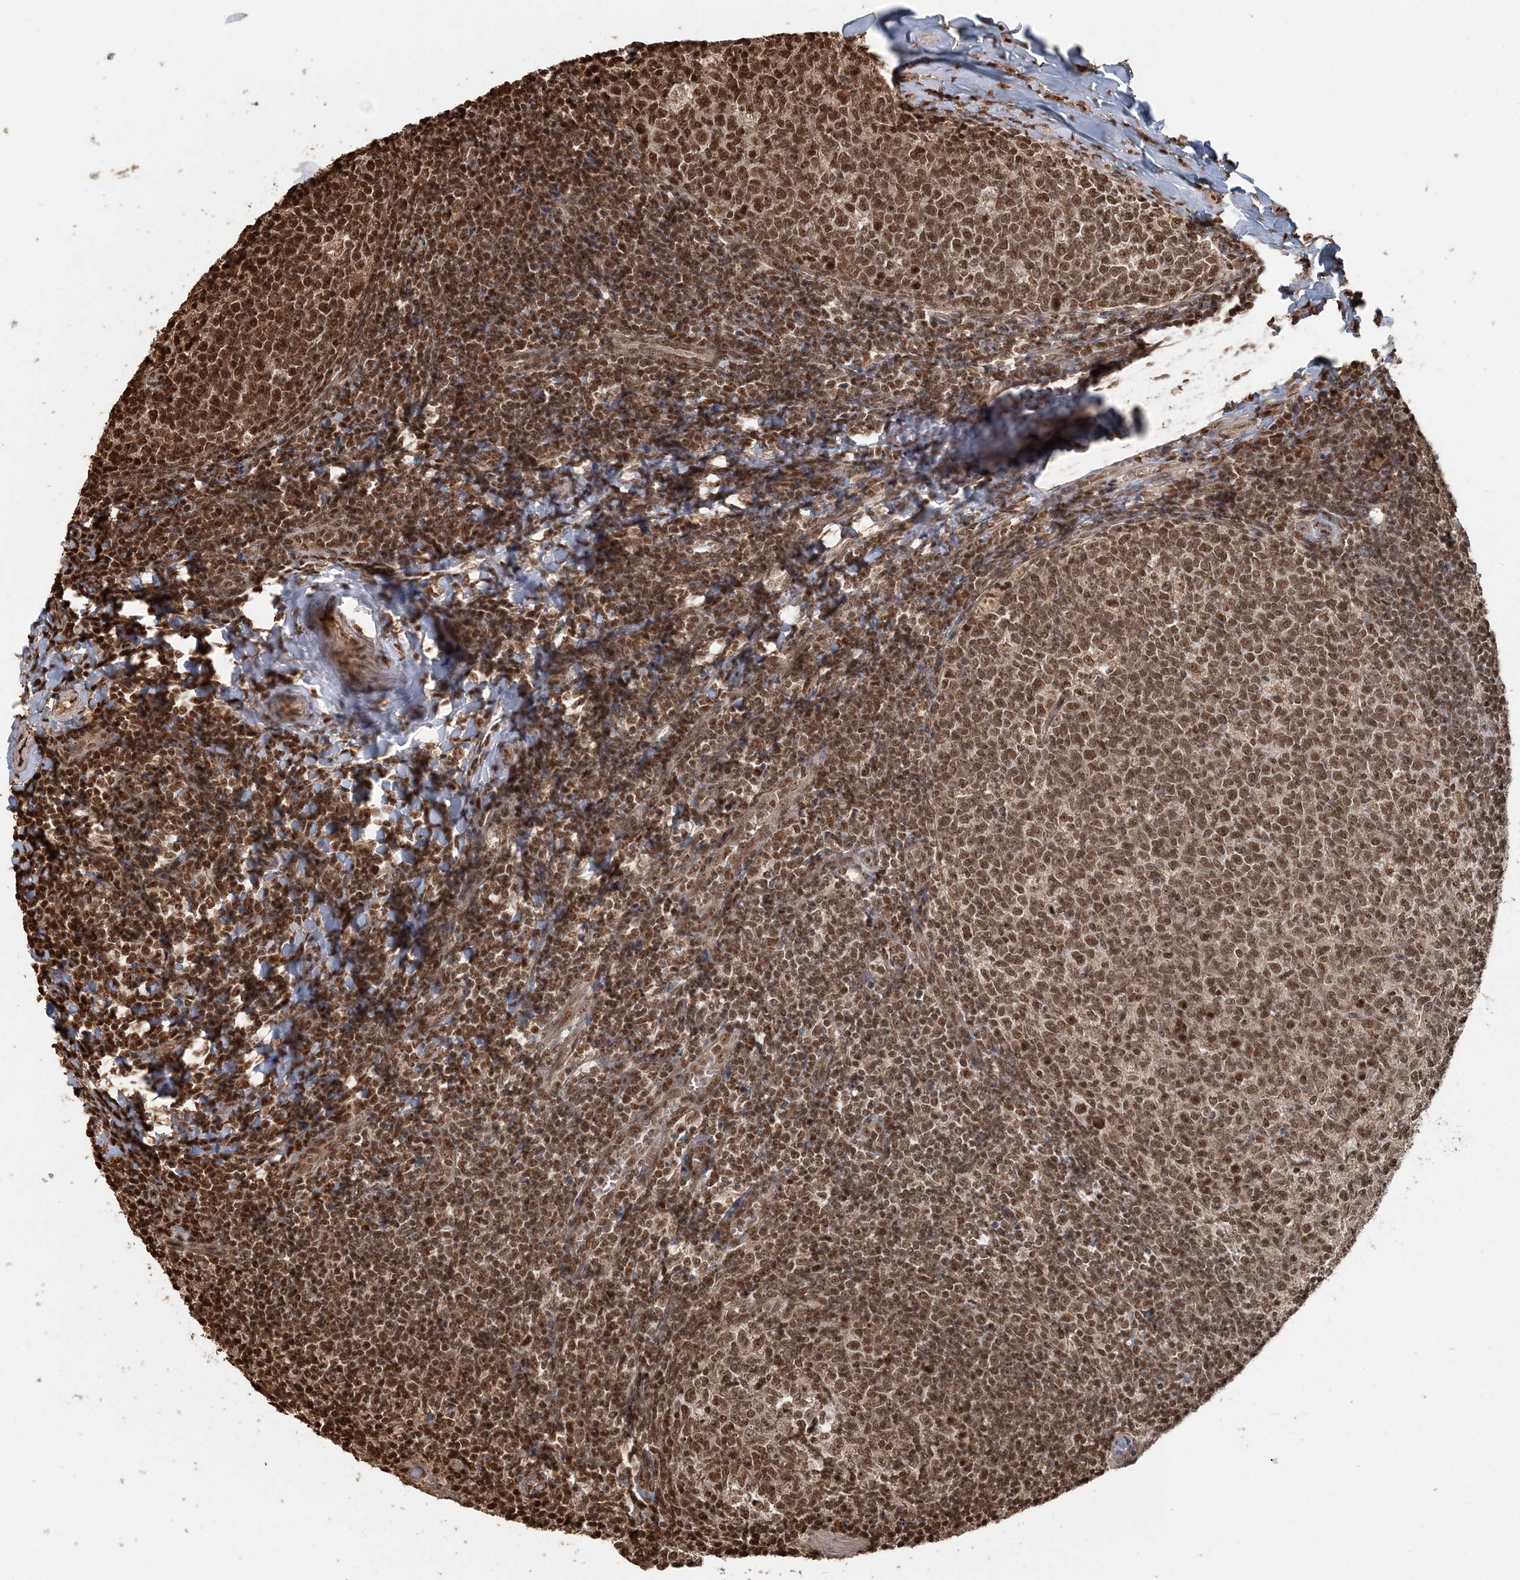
{"staining": {"intensity": "moderate", "quantity": ">75%", "location": "nuclear"}, "tissue": "tonsil", "cell_type": "Germinal center cells", "image_type": "normal", "snomed": [{"axis": "morphology", "description": "Normal tissue, NOS"}, {"axis": "topography", "description": "Tonsil"}], "caption": "Immunohistochemistry (DAB (3,3'-diaminobenzidine)) staining of unremarkable tonsil shows moderate nuclear protein expression in approximately >75% of germinal center cells. (Stains: DAB (3,3'-diaminobenzidine) in brown, nuclei in blue, Microscopy: brightfield microscopy at high magnification).", "gene": "ARHGAP35", "patient": {"sex": "female", "age": 19}}